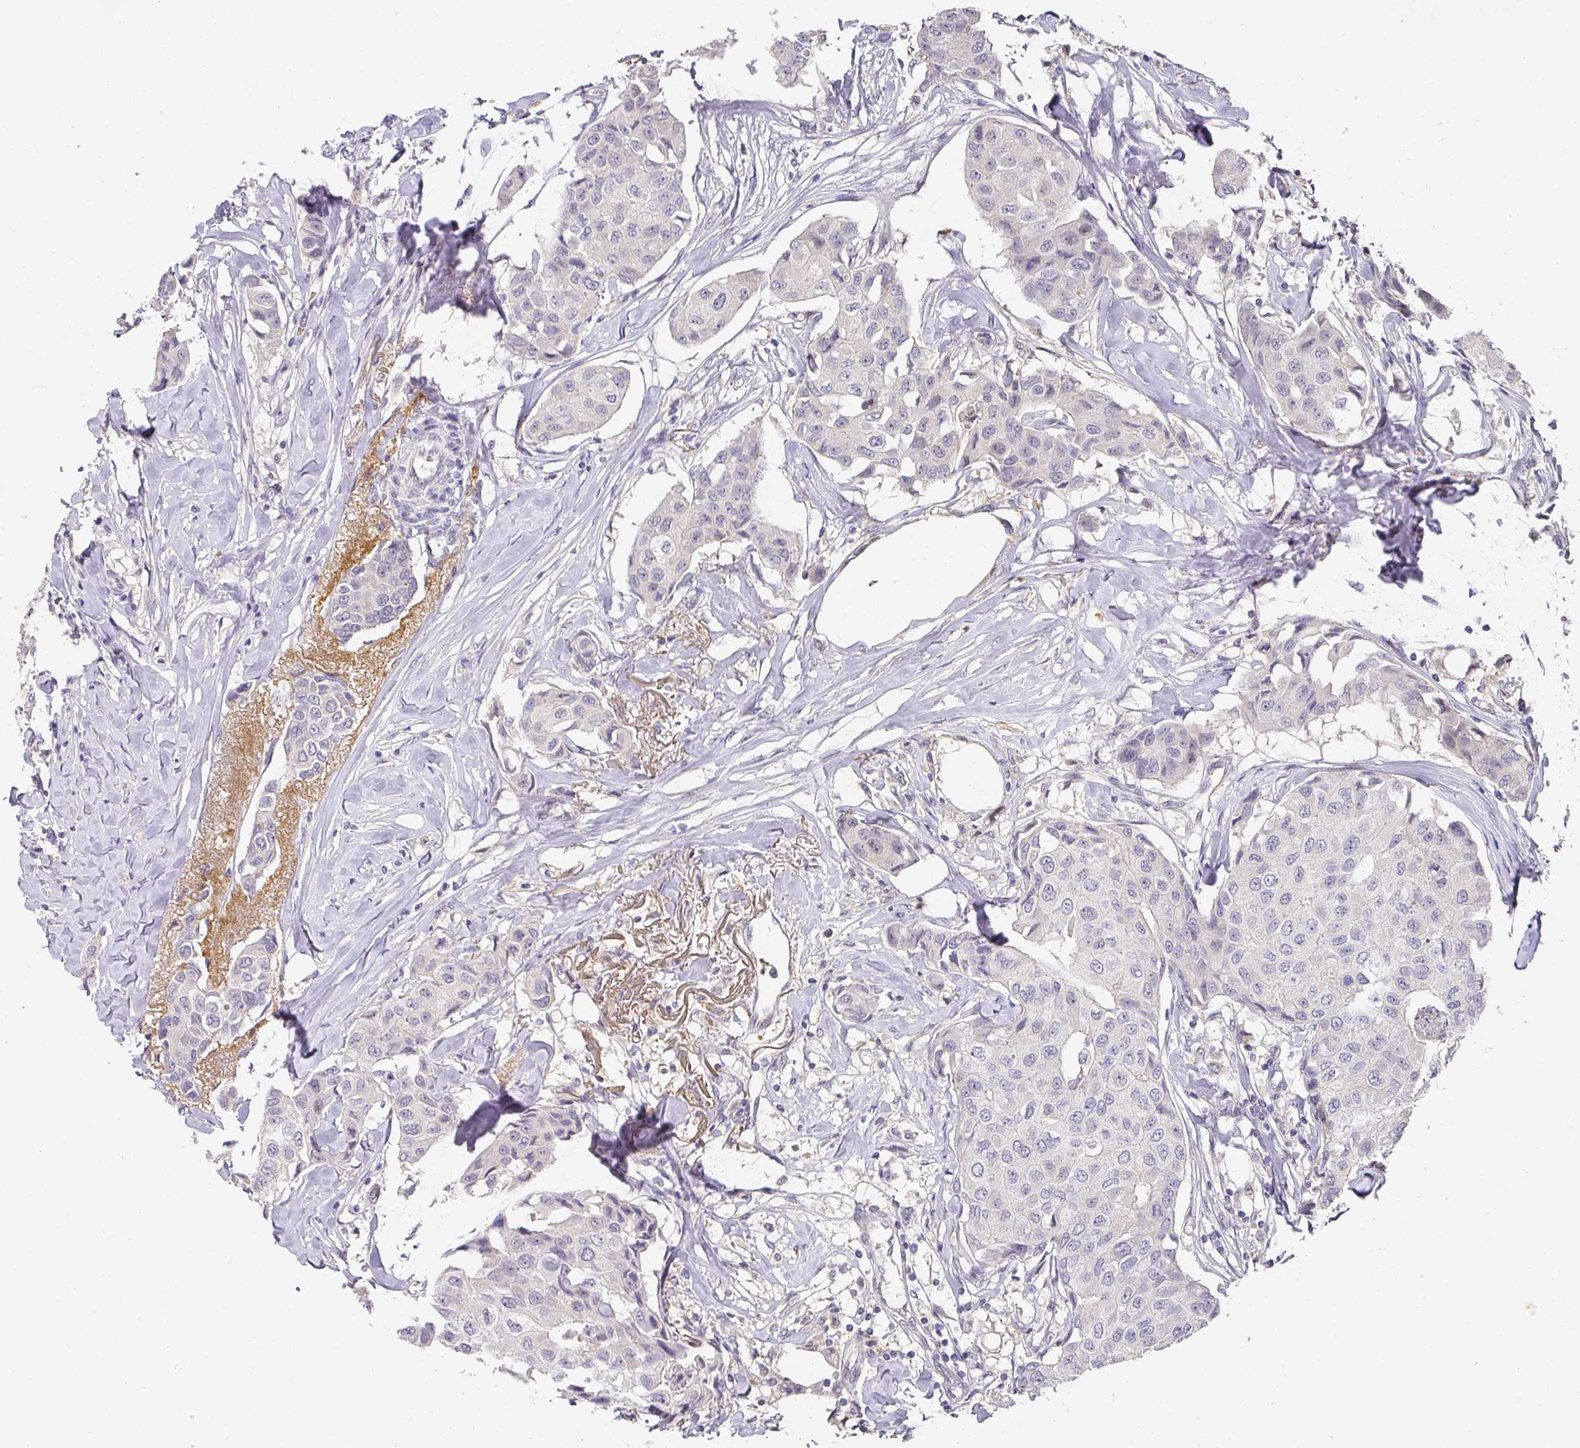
{"staining": {"intensity": "negative", "quantity": "none", "location": "none"}, "tissue": "breast cancer", "cell_type": "Tumor cells", "image_type": "cancer", "snomed": [{"axis": "morphology", "description": "Duct carcinoma"}, {"axis": "topography", "description": "Breast"}], "caption": "Human breast cancer (infiltrating ductal carcinoma) stained for a protein using immunohistochemistry exhibits no expression in tumor cells.", "gene": "FOXN4", "patient": {"sex": "female", "age": 80}}